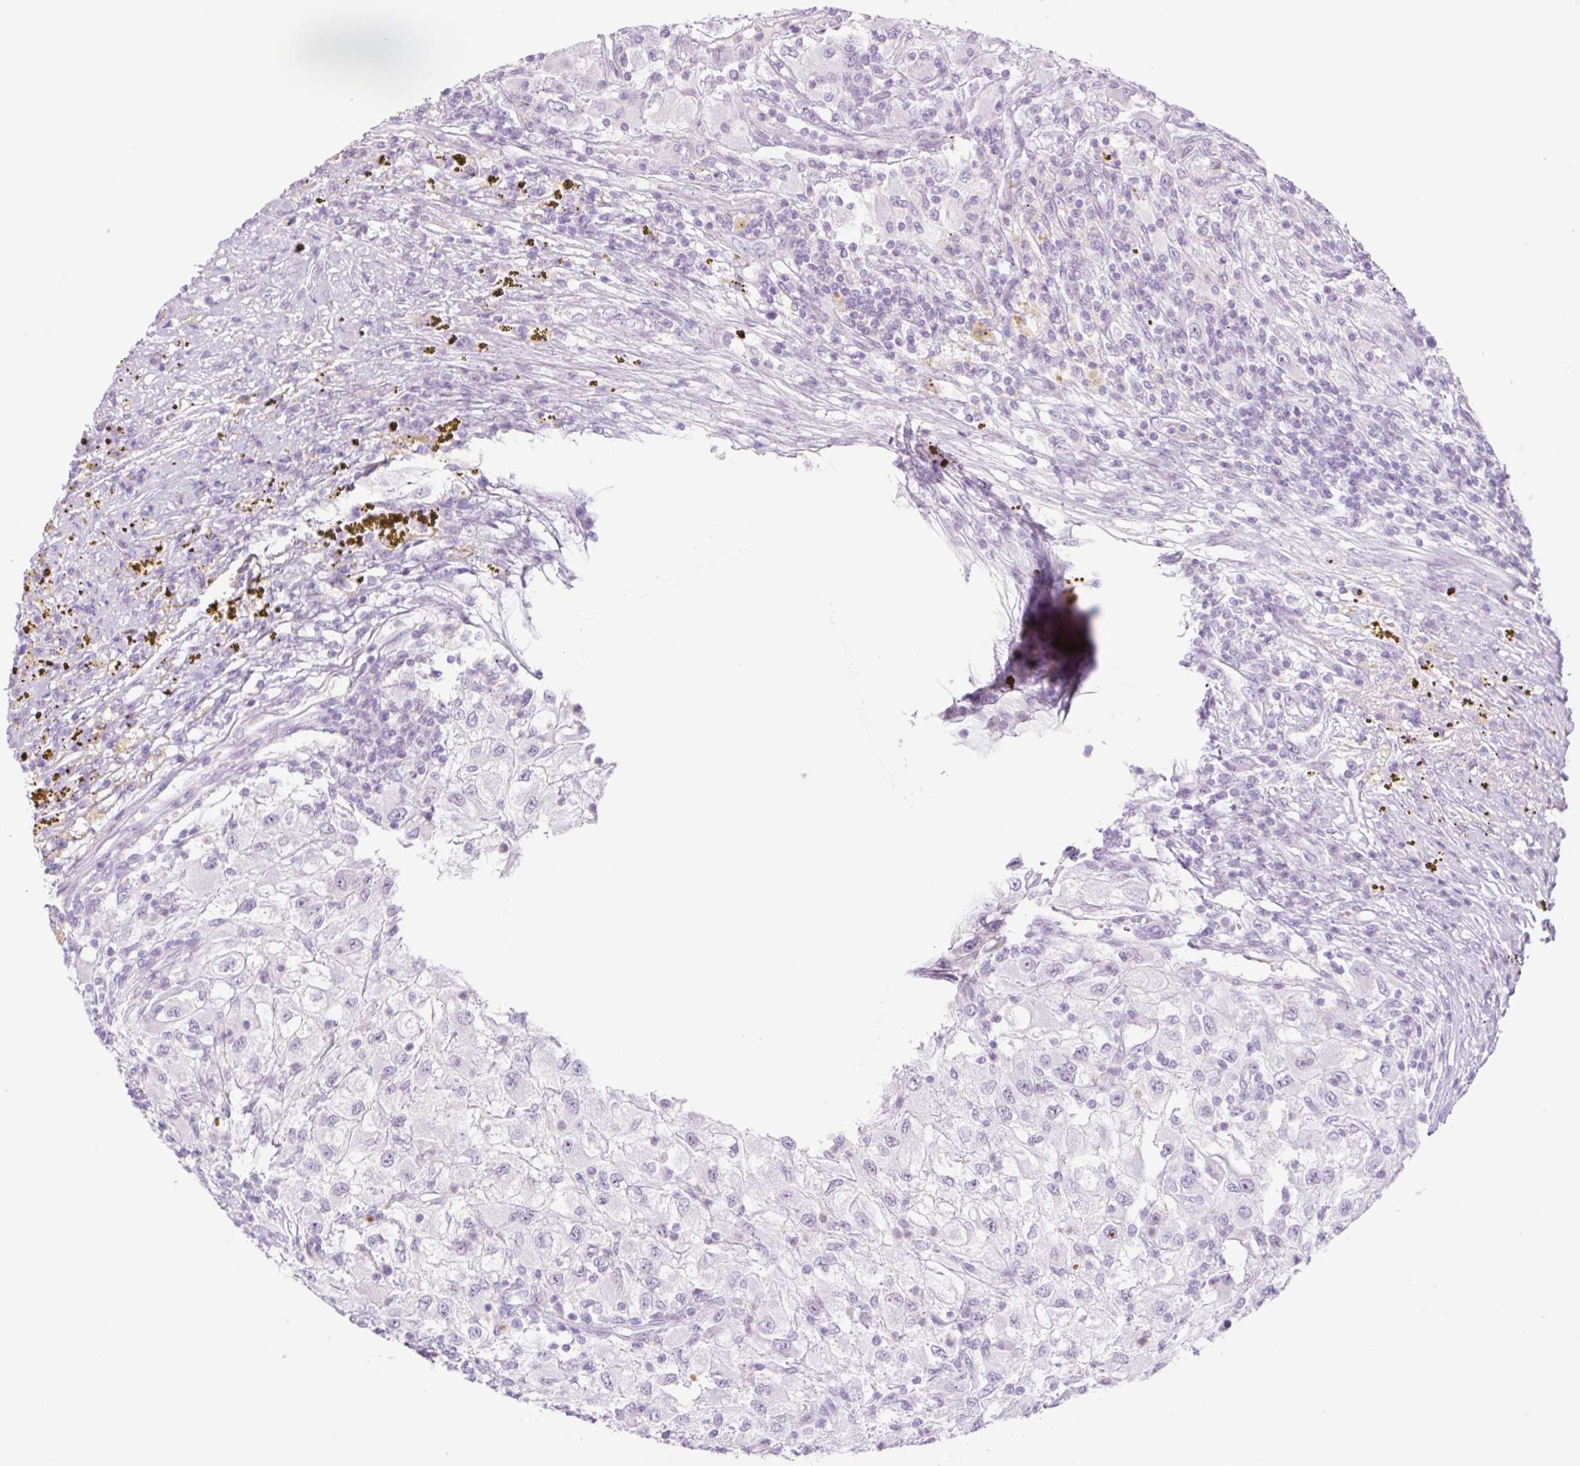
{"staining": {"intensity": "negative", "quantity": "none", "location": "none"}, "tissue": "renal cancer", "cell_type": "Tumor cells", "image_type": "cancer", "snomed": [{"axis": "morphology", "description": "Adenocarcinoma, NOS"}, {"axis": "topography", "description": "Kidney"}], "caption": "Immunohistochemical staining of human renal cancer exhibits no significant expression in tumor cells. The staining was performed using DAB to visualize the protein expression in brown, while the nuclei were stained in blue with hematoxylin (Magnification: 20x).", "gene": "TBX15", "patient": {"sex": "female", "age": 67}}